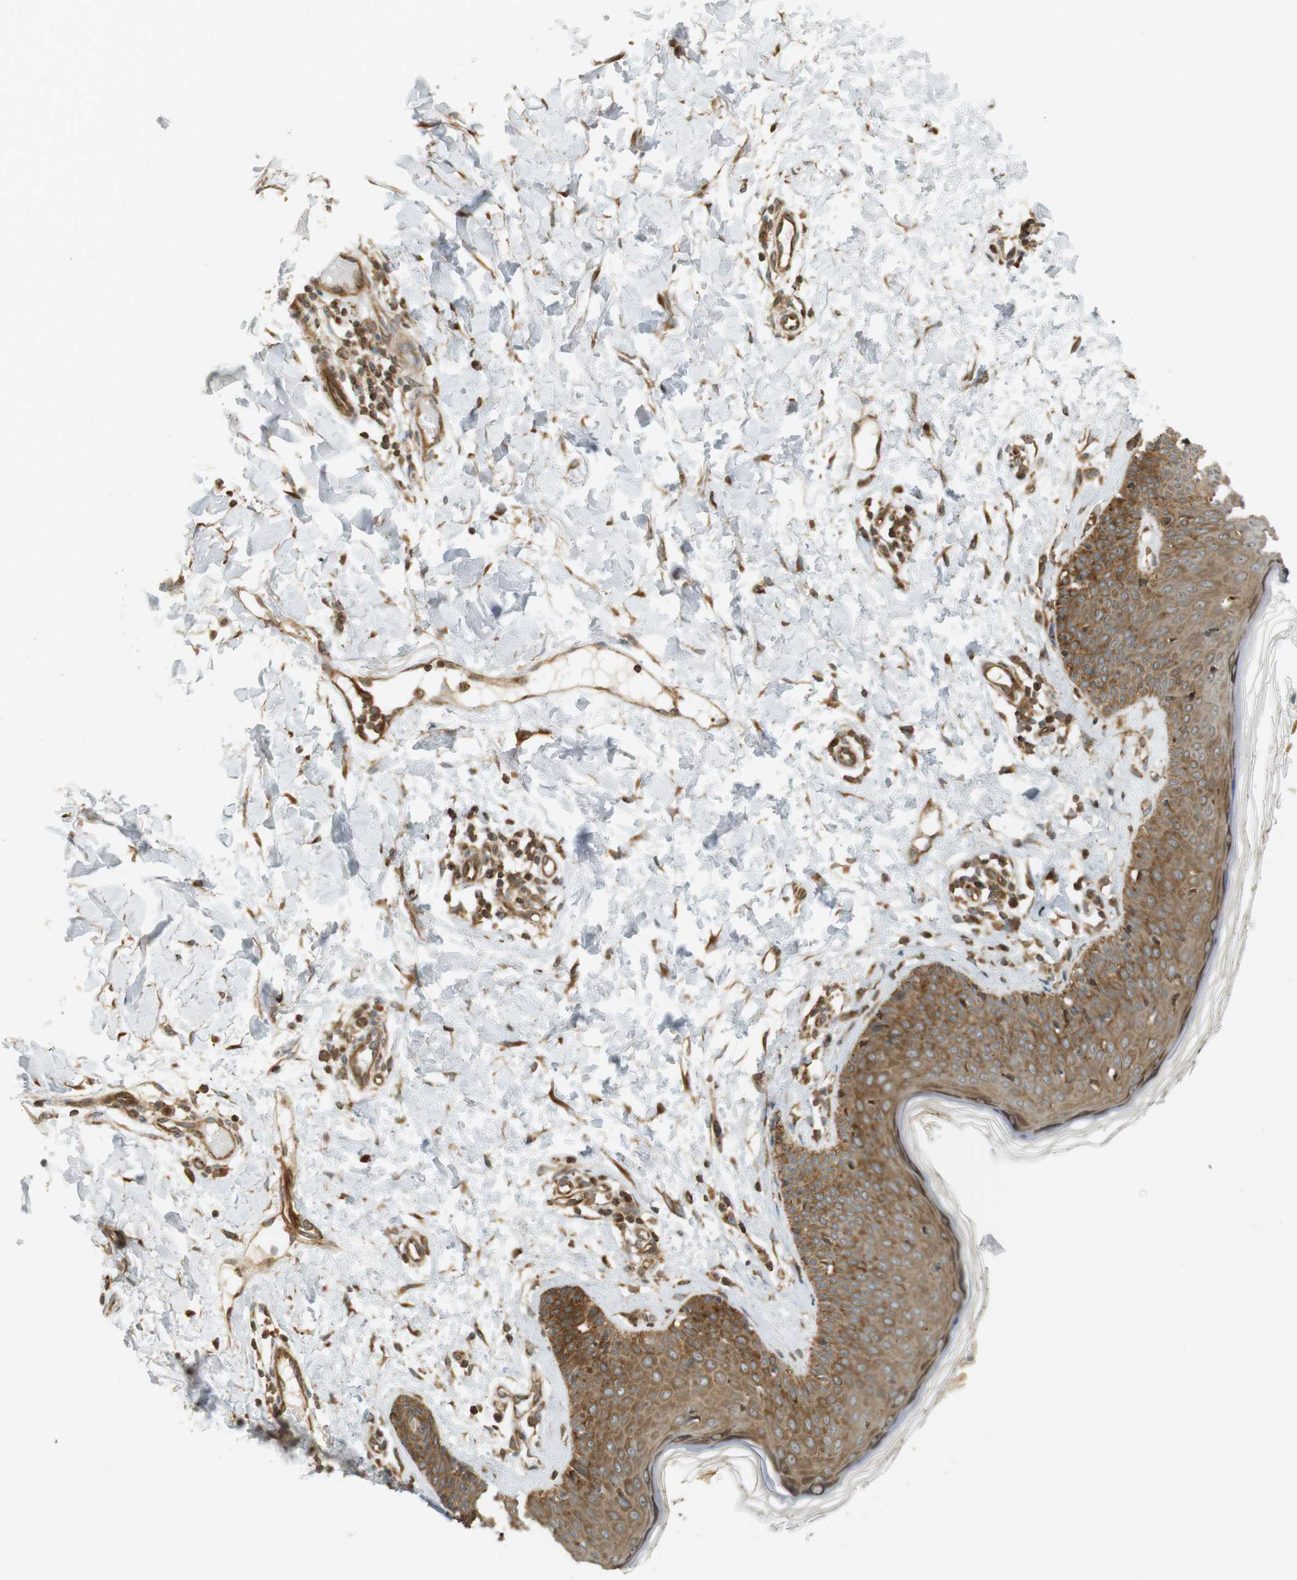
{"staining": {"intensity": "moderate", "quantity": ">75%", "location": "cytoplasmic/membranous"}, "tissue": "skin", "cell_type": "Fibroblasts", "image_type": "normal", "snomed": [{"axis": "morphology", "description": "Normal tissue, NOS"}, {"axis": "topography", "description": "Skin"}], "caption": "Fibroblasts exhibit medium levels of moderate cytoplasmic/membranous expression in approximately >75% of cells in benign skin.", "gene": "PA2G4", "patient": {"sex": "female", "age": 56}}